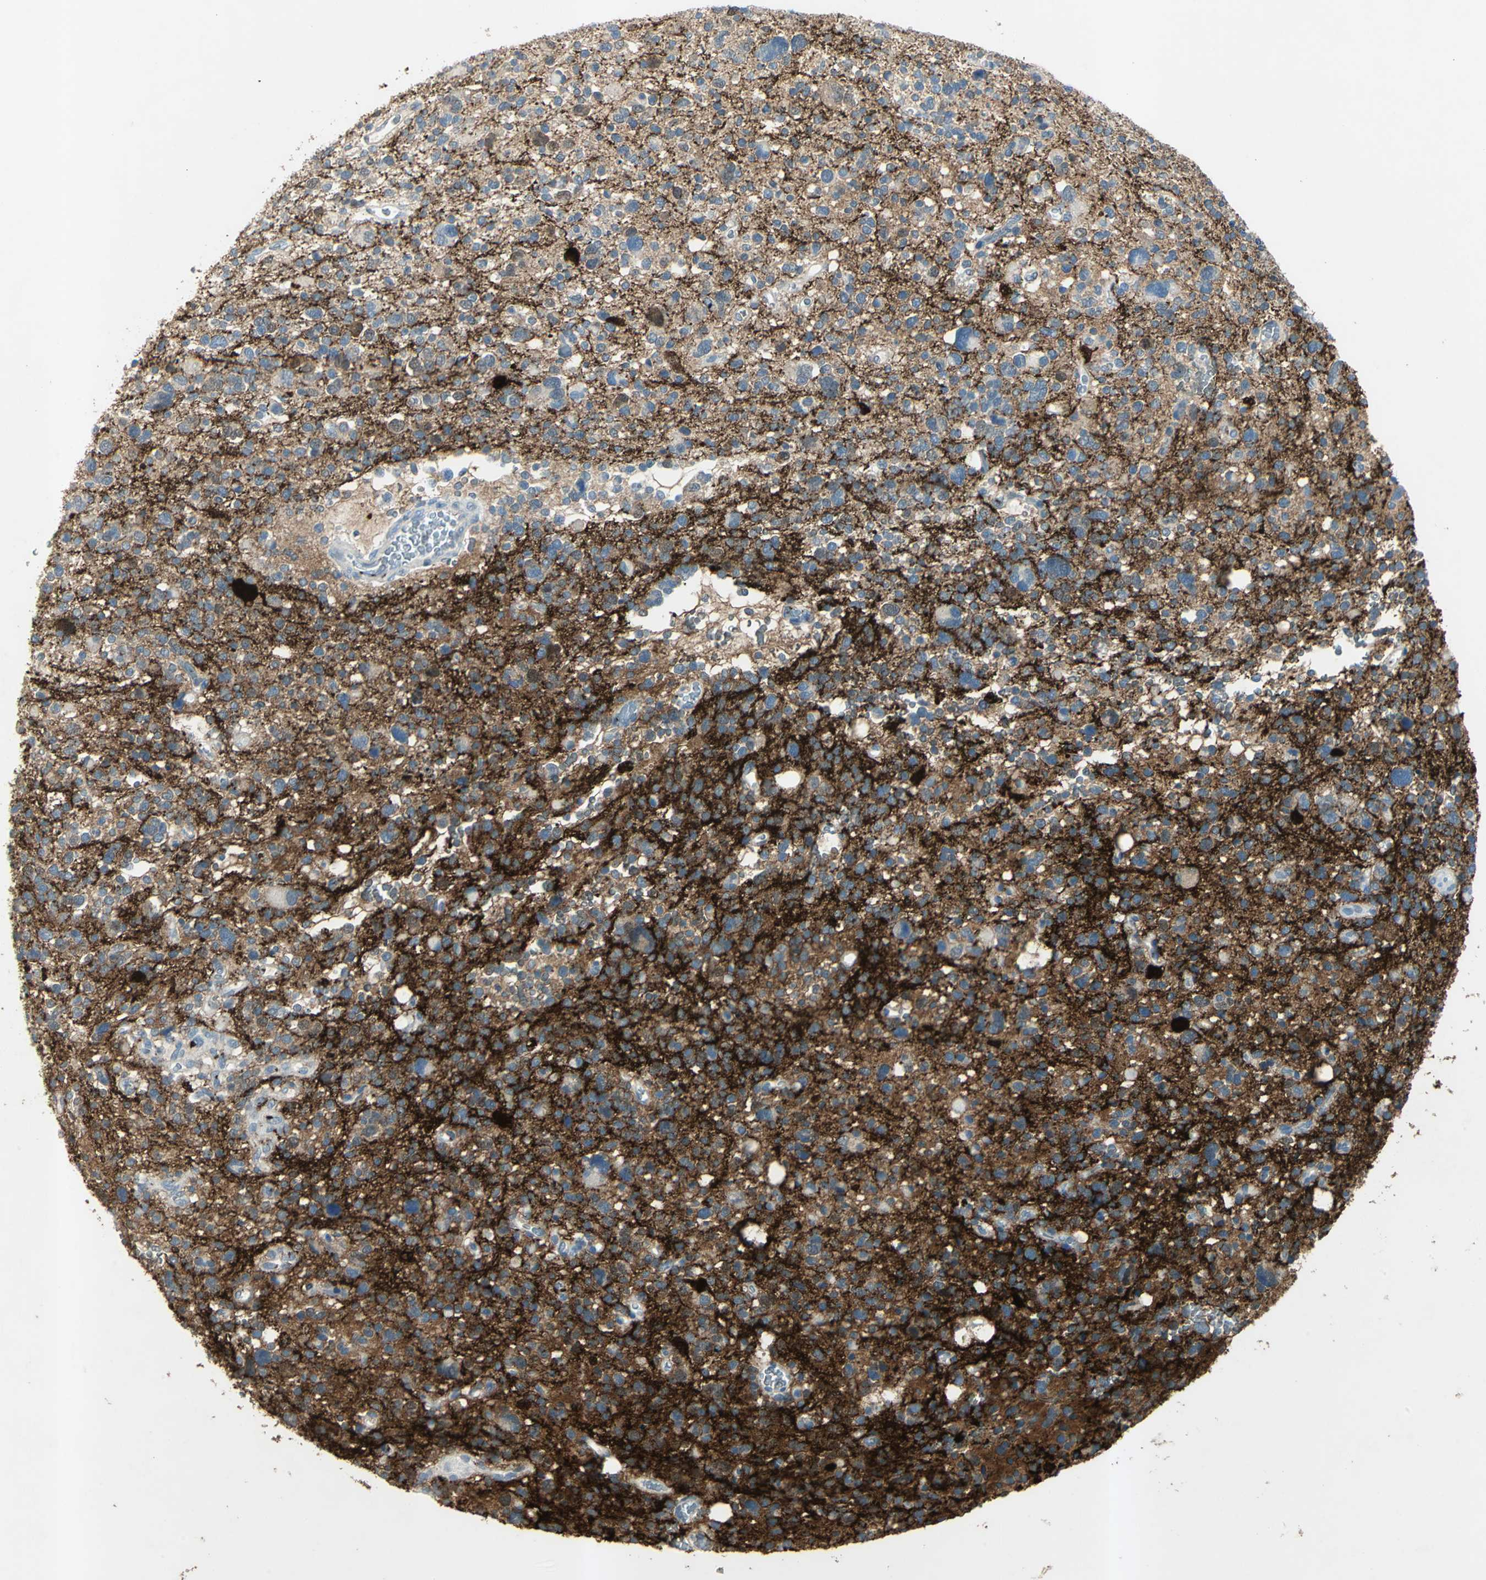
{"staining": {"intensity": "negative", "quantity": "none", "location": "none"}, "tissue": "glioma", "cell_type": "Tumor cells", "image_type": "cancer", "snomed": [{"axis": "morphology", "description": "Glioma, malignant, High grade"}, {"axis": "topography", "description": "Brain"}], "caption": "A histopathology image of human glioma is negative for staining in tumor cells. (Stains: DAB (3,3'-diaminobenzidine) immunohistochemistry with hematoxylin counter stain, Microscopy: brightfield microscopy at high magnification).", "gene": "CAMK2B", "patient": {"sex": "male", "age": 48}}